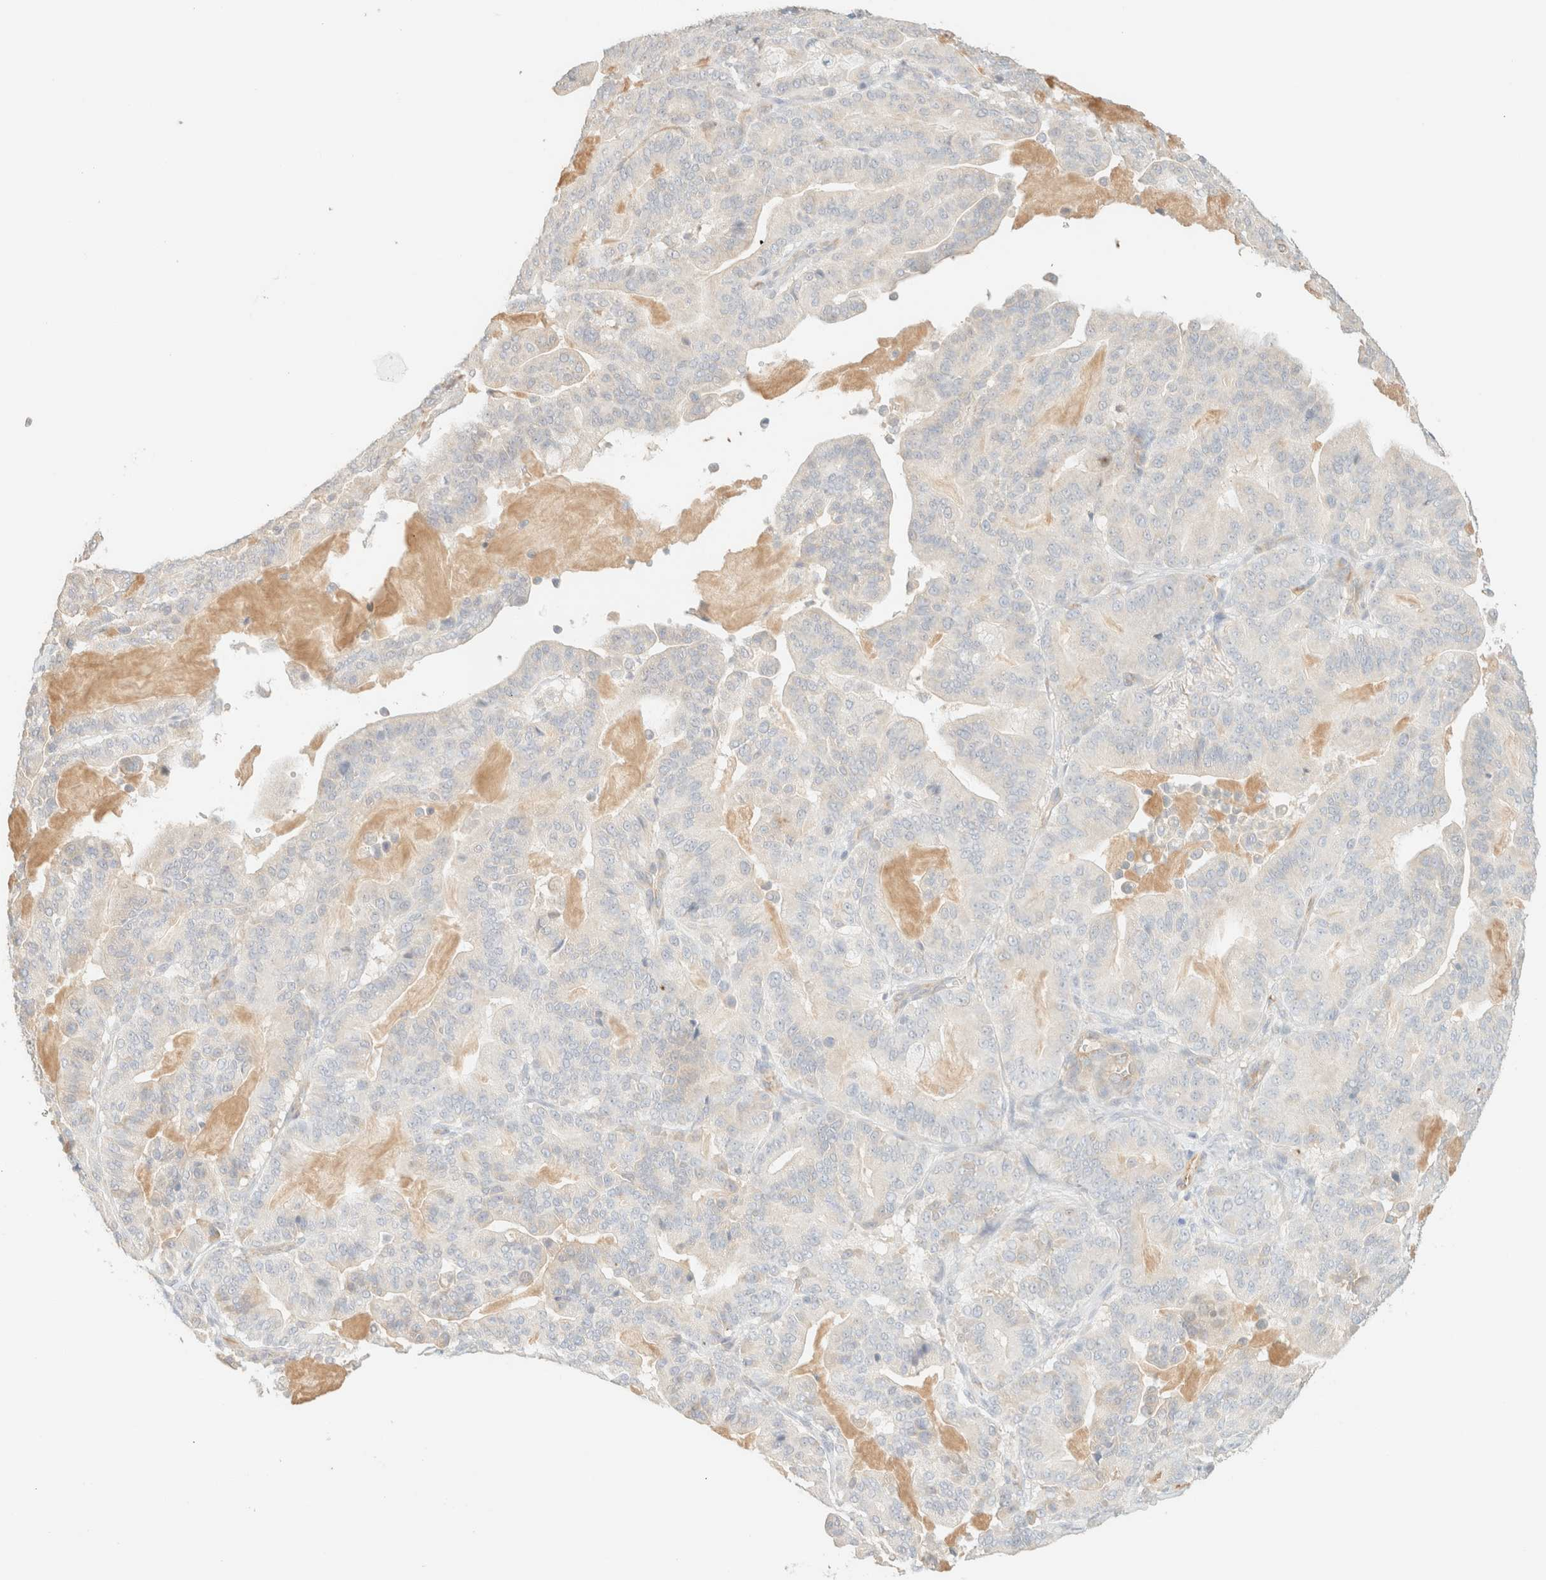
{"staining": {"intensity": "negative", "quantity": "none", "location": "none"}, "tissue": "pancreatic cancer", "cell_type": "Tumor cells", "image_type": "cancer", "snomed": [{"axis": "morphology", "description": "Adenocarcinoma, NOS"}, {"axis": "topography", "description": "Pancreas"}], "caption": "IHC micrograph of pancreatic cancer stained for a protein (brown), which displays no staining in tumor cells.", "gene": "SPARCL1", "patient": {"sex": "male", "age": 63}}